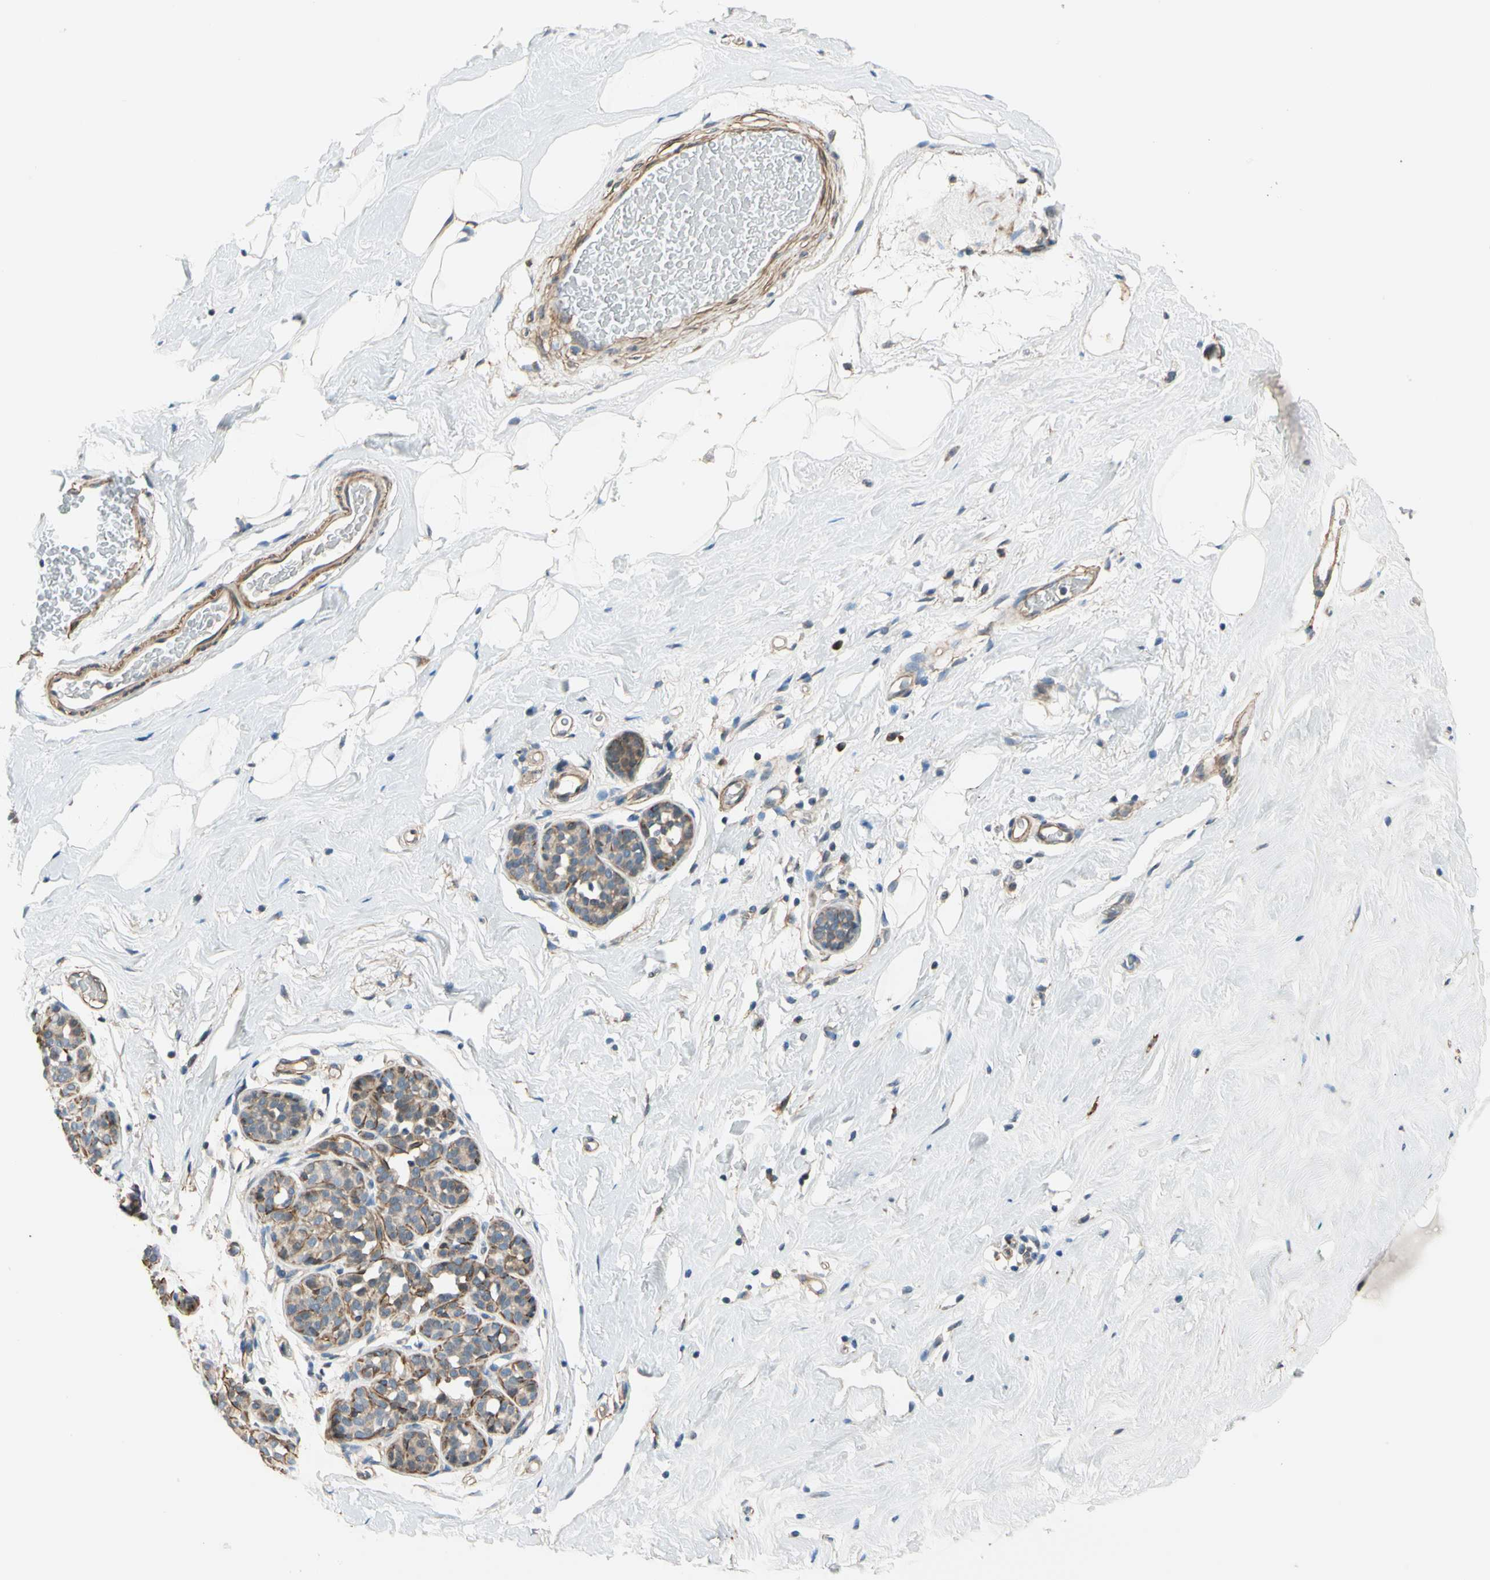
{"staining": {"intensity": "negative", "quantity": "none", "location": "none"}, "tissue": "breast", "cell_type": "Adipocytes", "image_type": "normal", "snomed": [{"axis": "morphology", "description": "Normal tissue, NOS"}, {"axis": "topography", "description": "Breast"}], "caption": "Benign breast was stained to show a protein in brown. There is no significant expression in adipocytes. The staining is performed using DAB brown chromogen with nuclei counter-stained in using hematoxylin.", "gene": "LIMK2", "patient": {"sex": "female", "age": 75}}